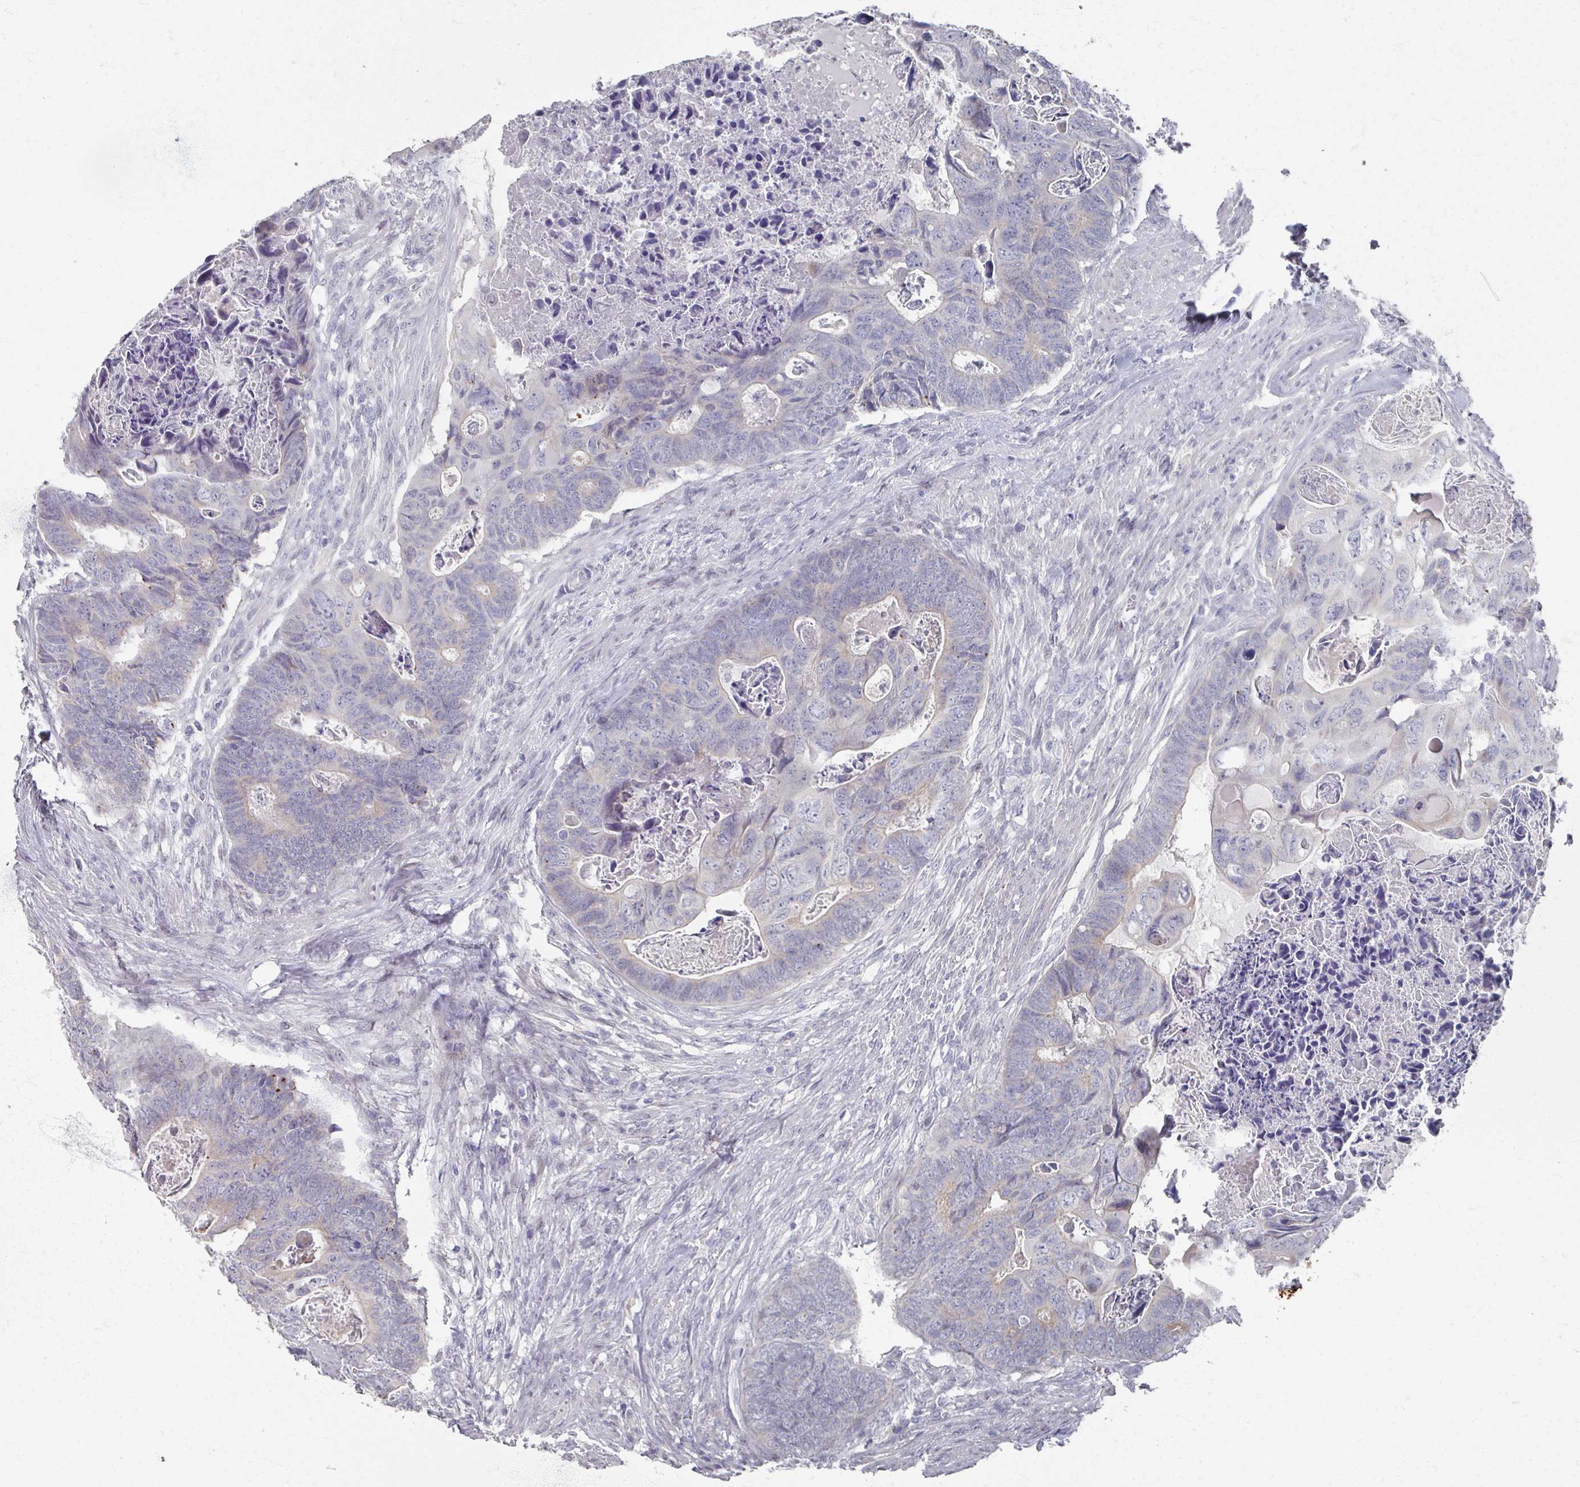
{"staining": {"intensity": "negative", "quantity": "none", "location": "none"}, "tissue": "colorectal cancer", "cell_type": "Tumor cells", "image_type": "cancer", "snomed": [{"axis": "morphology", "description": "Adenocarcinoma, NOS"}, {"axis": "topography", "description": "Rectum"}], "caption": "Photomicrograph shows no significant protein expression in tumor cells of colorectal cancer.", "gene": "TTYH3", "patient": {"sex": "female", "age": 78}}